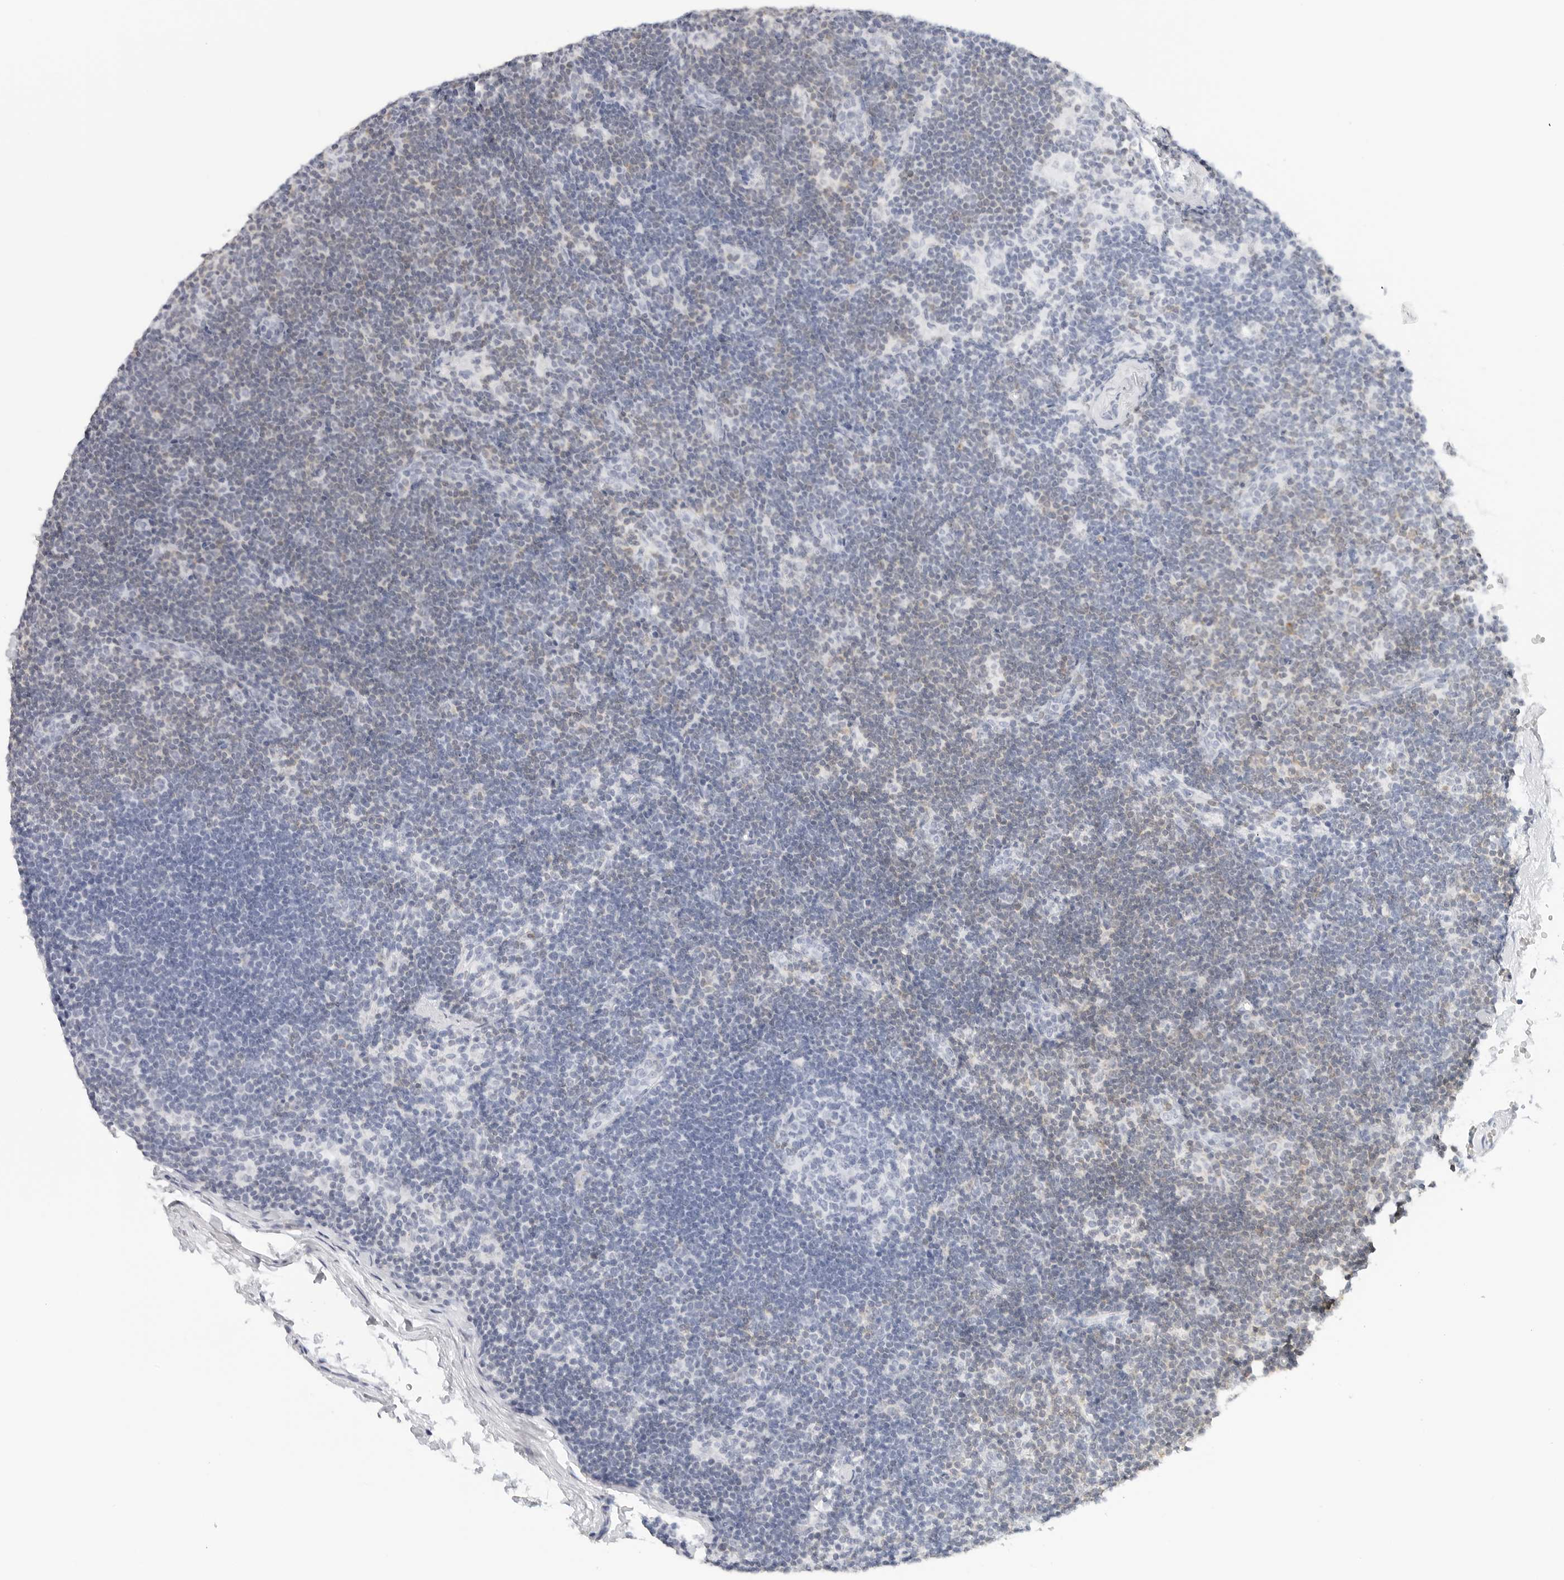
{"staining": {"intensity": "weak", "quantity": "<25%", "location": "cytoplasmic/membranous"}, "tissue": "lymph node", "cell_type": "Germinal center cells", "image_type": "normal", "snomed": [{"axis": "morphology", "description": "Normal tissue, NOS"}, {"axis": "topography", "description": "Lymph node"}], "caption": "The immunohistochemistry histopathology image has no significant positivity in germinal center cells of lymph node.", "gene": "SLC9A3R1", "patient": {"sex": "female", "age": 22}}